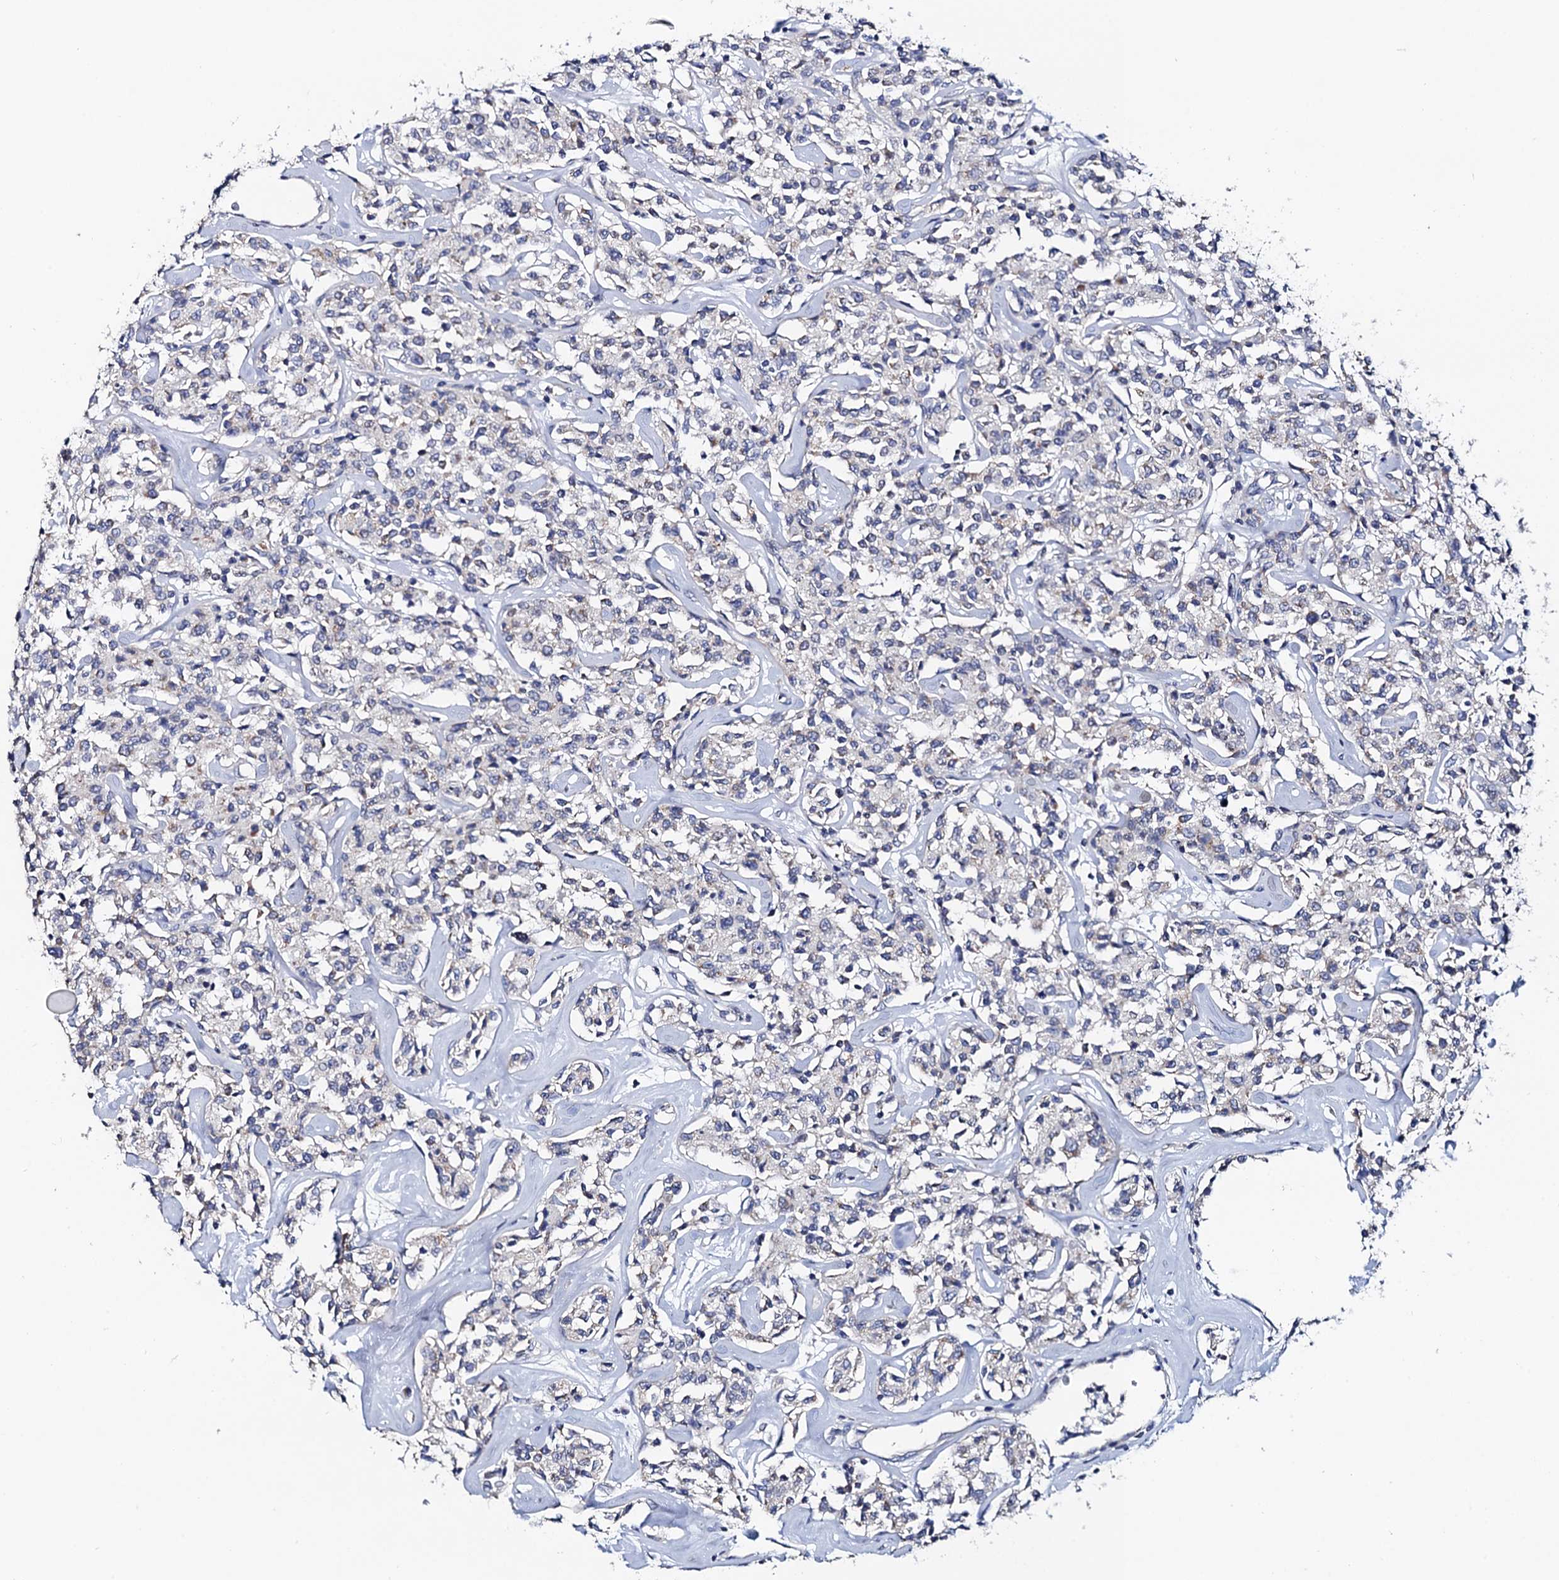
{"staining": {"intensity": "negative", "quantity": "none", "location": "none"}, "tissue": "lymphoma", "cell_type": "Tumor cells", "image_type": "cancer", "snomed": [{"axis": "morphology", "description": "Malignant lymphoma, non-Hodgkin's type, Low grade"}, {"axis": "topography", "description": "Small intestine"}], "caption": "Immunohistochemical staining of human lymphoma shows no significant staining in tumor cells.", "gene": "MRPL48", "patient": {"sex": "female", "age": 59}}